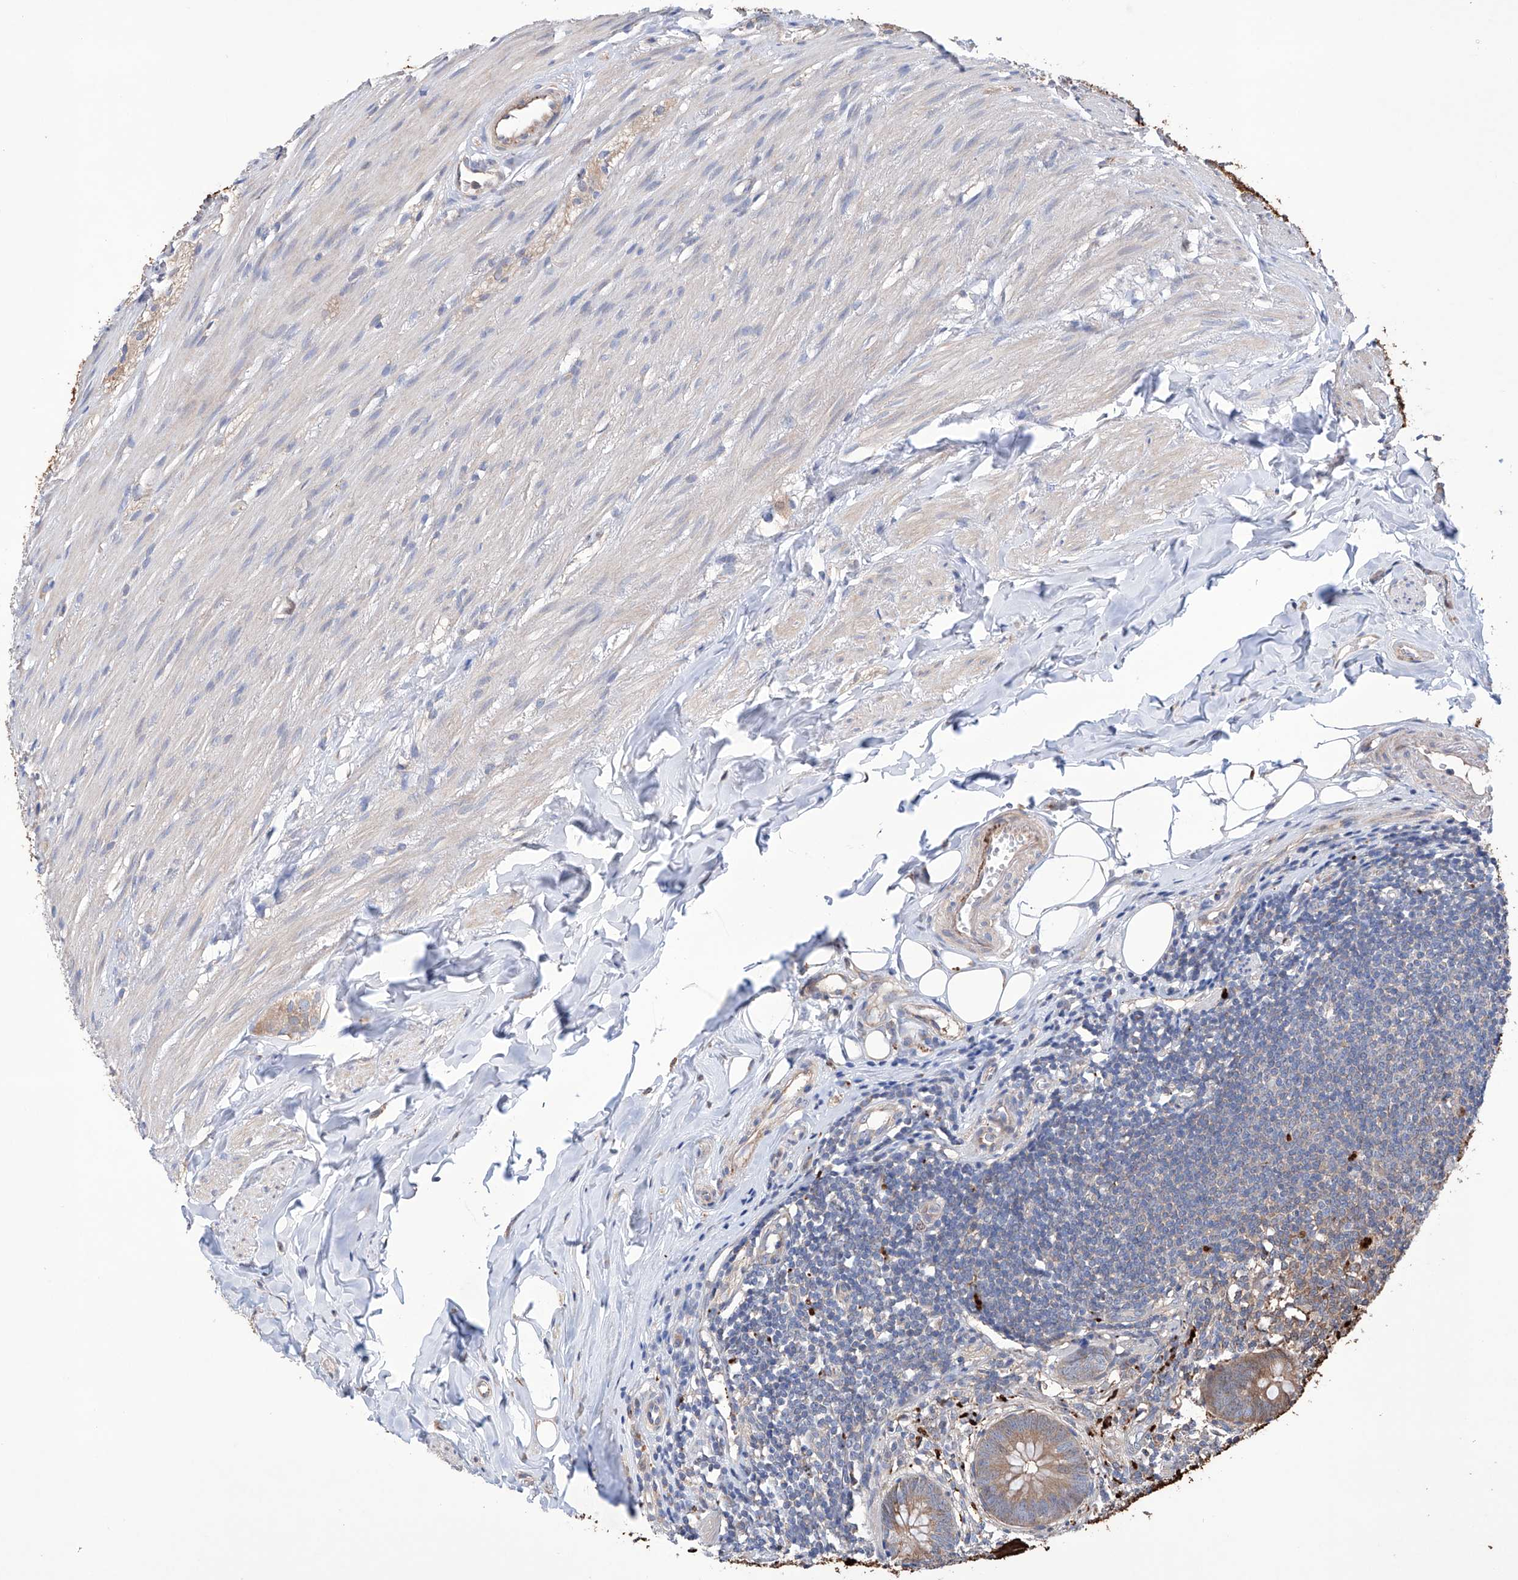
{"staining": {"intensity": "weak", "quantity": "25%-75%", "location": "cytoplasmic/membranous"}, "tissue": "appendix", "cell_type": "Glandular cells", "image_type": "normal", "snomed": [{"axis": "morphology", "description": "Normal tissue, NOS"}, {"axis": "topography", "description": "Appendix"}], "caption": "This is a photomicrograph of immunohistochemistry (IHC) staining of unremarkable appendix, which shows weak staining in the cytoplasmic/membranous of glandular cells.", "gene": "AFG1L", "patient": {"sex": "female", "age": 62}}